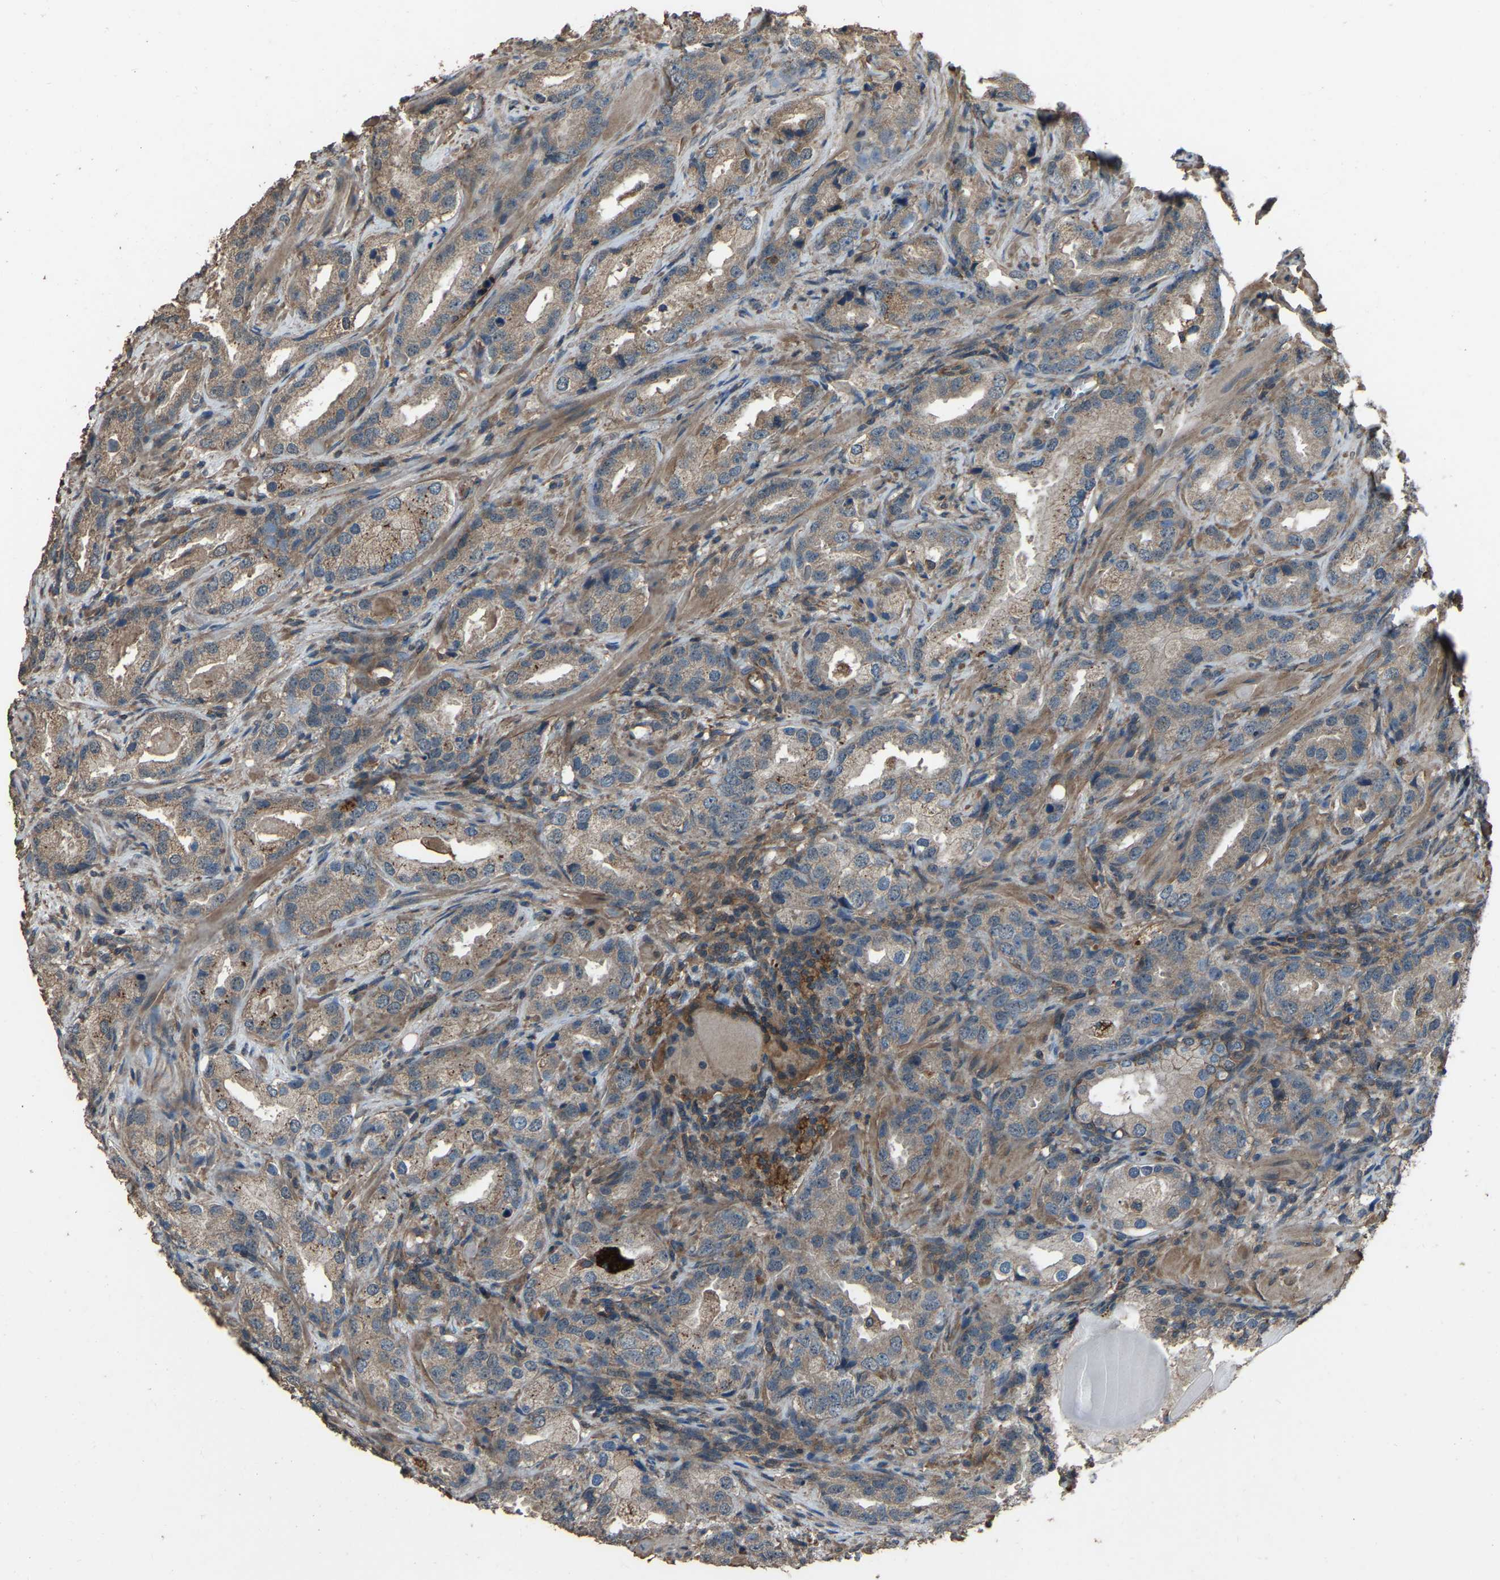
{"staining": {"intensity": "weak", "quantity": "25%-75%", "location": "cytoplasmic/membranous"}, "tissue": "prostate cancer", "cell_type": "Tumor cells", "image_type": "cancer", "snomed": [{"axis": "morphology", "description": "Adenocarcinoma, High grade"}, {"axis": "topography", "description": "Prostate"}], "caption": "Immunohistochemistry histopathology image of neoplastic tissue: prostate cancer stained using immunohistochemistry displays low levels of weak protein expression localized specifically in the cytoplasmic/membranous of tumor cells, appearing as a cytoplasmic/membranous brown color.", "gene": "SLC4A2", "patient": {"sex": "male", "age": 63}}